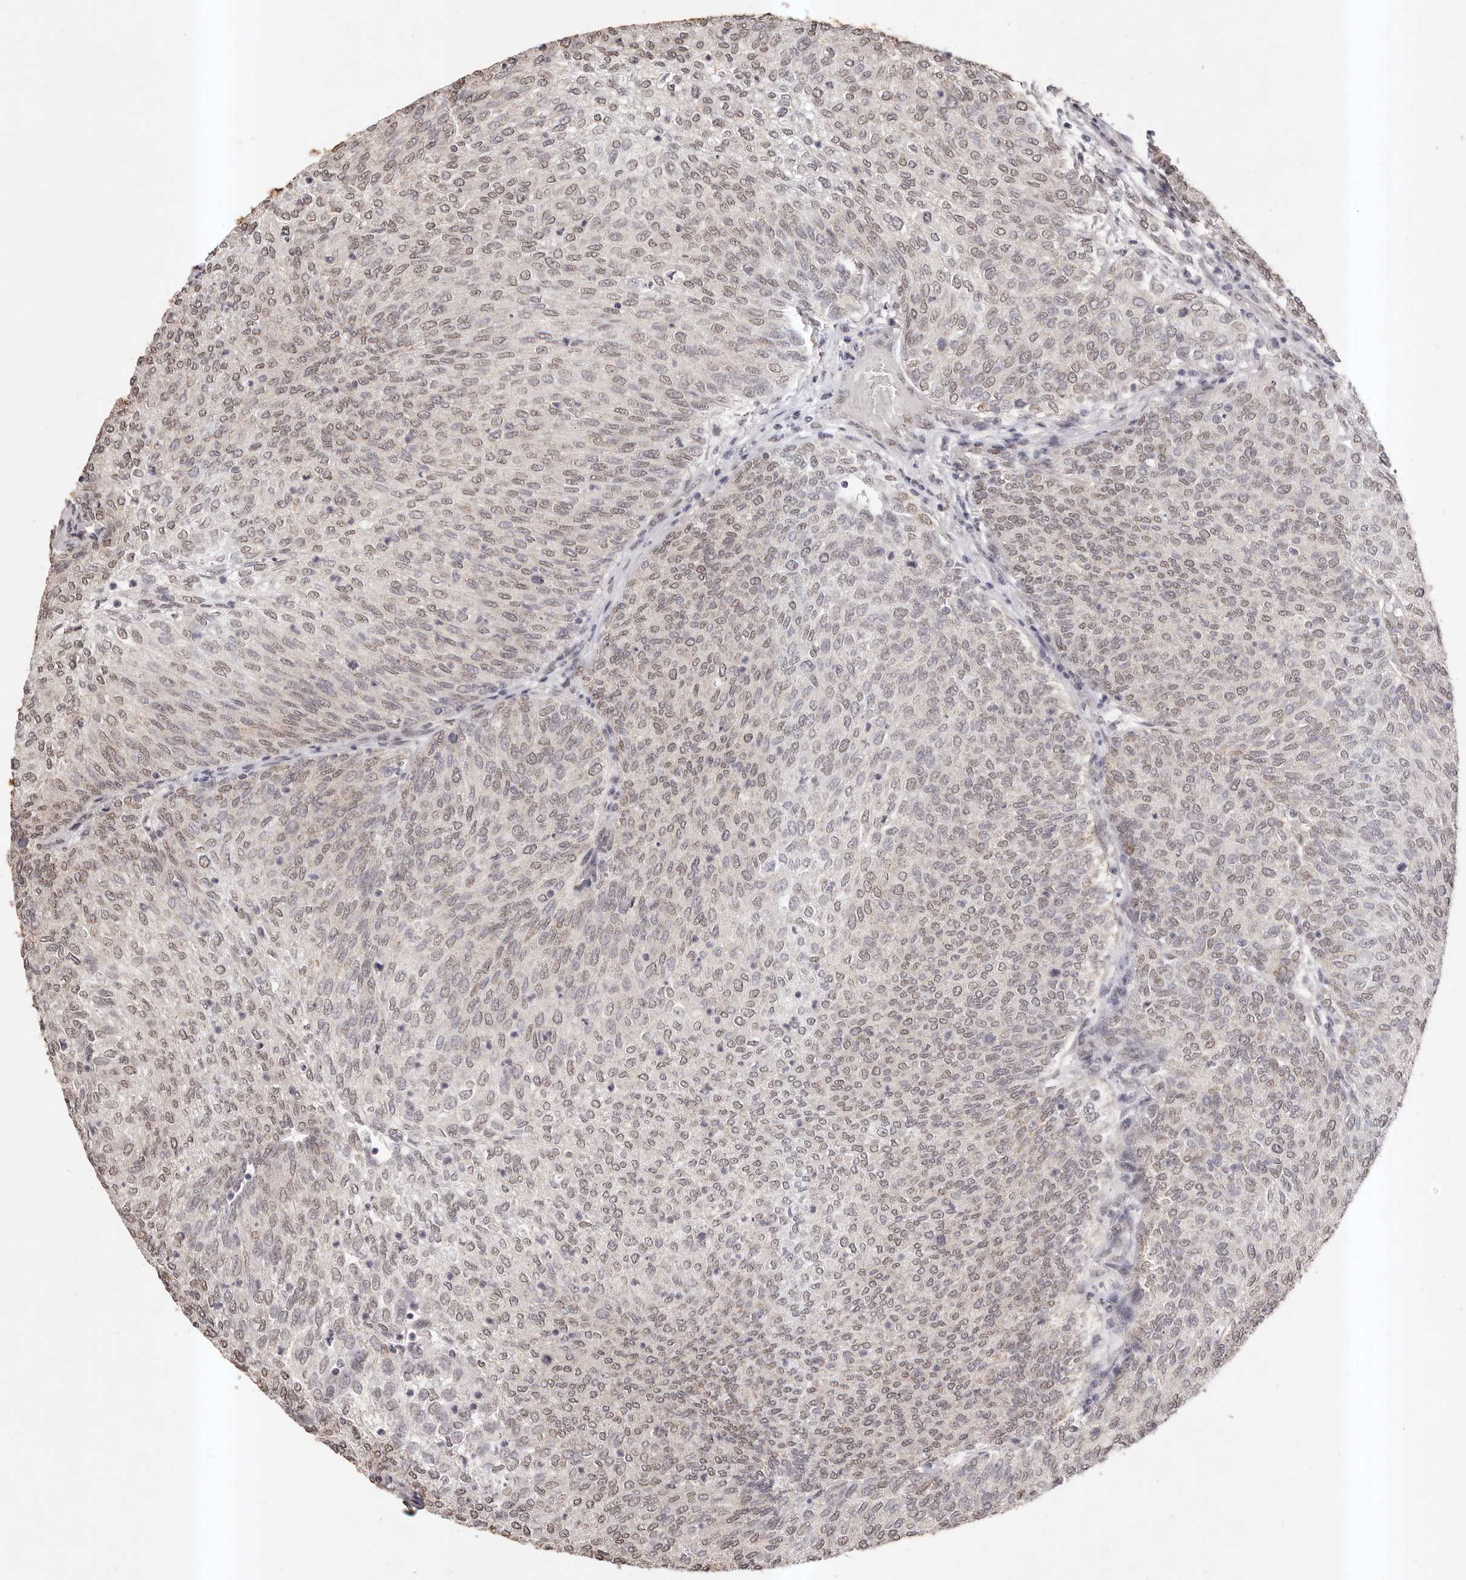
{"staining": {"intensity": "moderate", "quantity": ">75%", "location": "nuclear"}, "tissue": "urothelial cancer", "cell_type": "Tumor cells", "image_type": "cancer", "snomed": [{"axis": "morphology", "description": "Urothelial carcinoma, Low grade"}, {"axis": "topography", "description": "Urinary bladder"}], "caption": "A medium amount of moderate nuclear expression is present in approximately >75% of tumor cells in urothelial cancer tissue.", "gene": "RPS6KA5", "patient": {"sex": "female", "age": 79}}